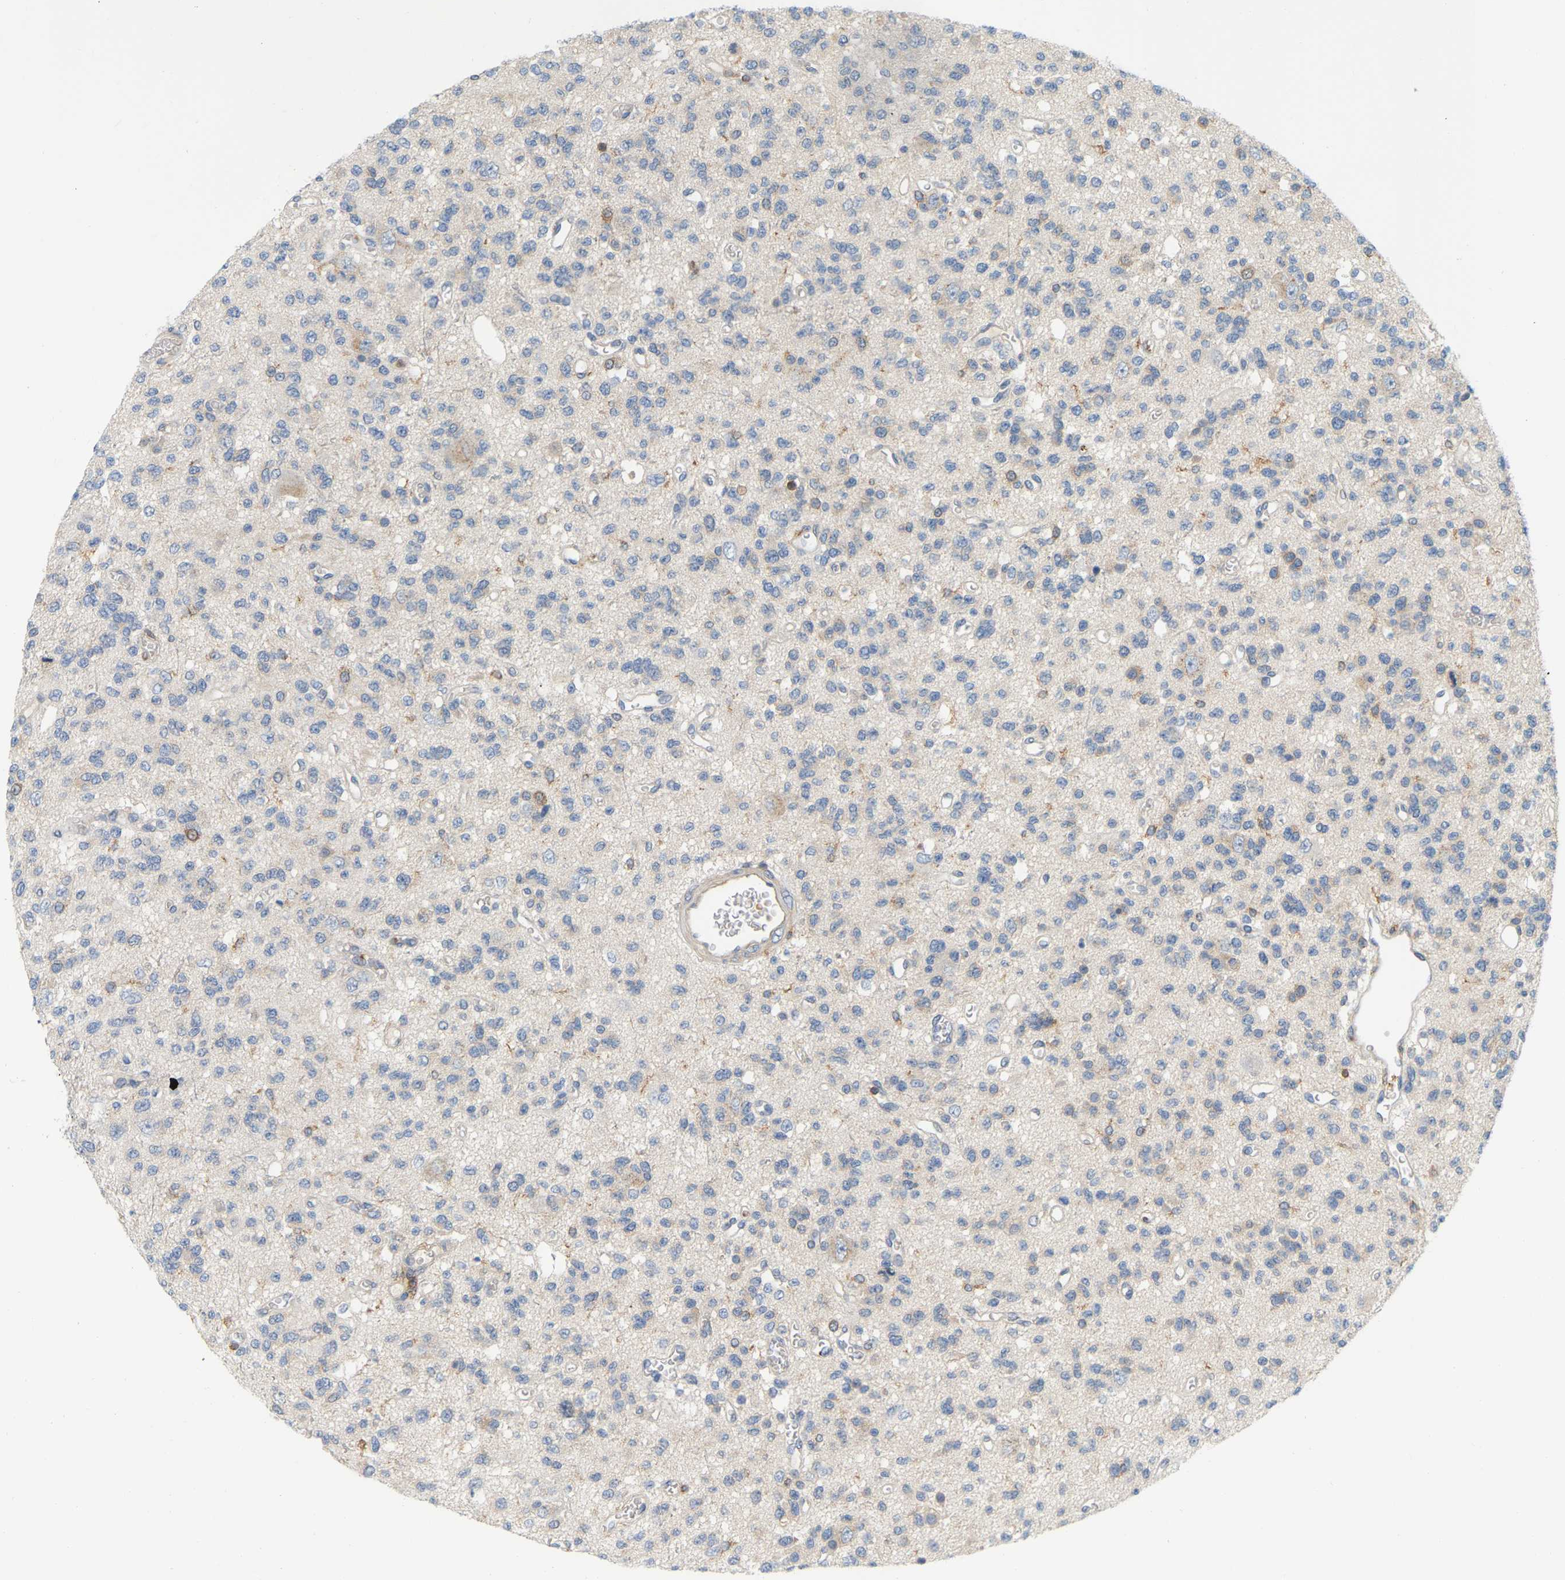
{"staining": {"intensity": "negative", "quantity": "none", "location": "none"}, "tissue": "glioma", "cell_type": "Tumor cells", "image_type": "cancer", "snomed": [{"axis": "morphology", "description": "Glioma, malignant, Low grade"}, {"axis": "topography", "description": "Brain"}], "caption": "DAB (3,3'-diaminobenzidine) immunohistochemical staining of glioma shows no significant positivity in tumor cells.", "gene": "AKAP13", "patient": {"sex": "male", "age": 38}}